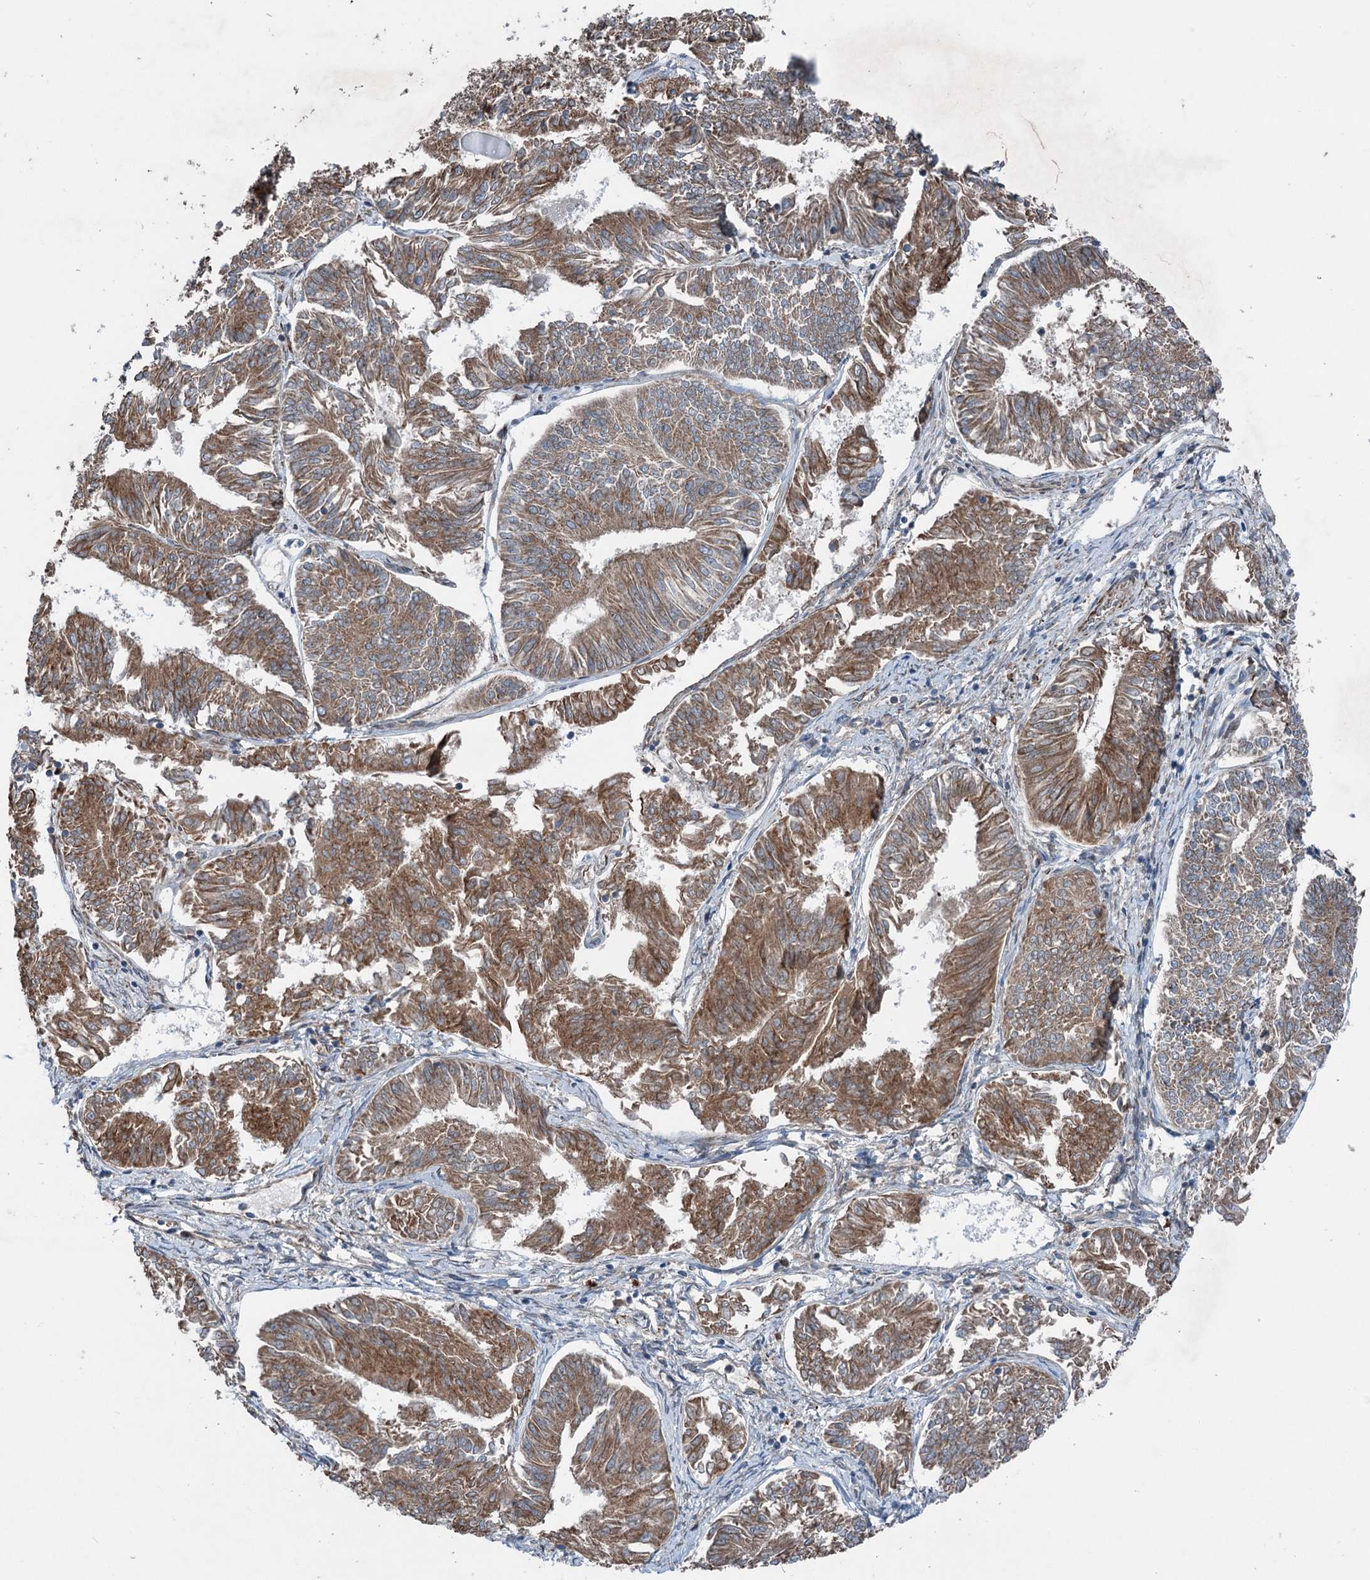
{"staining": {"intensity": "moderate", "quantity": ">75%", "location": "cytoplasmic/membranous"}, "tissue": "endometrial cancer", "cell_type": "Tumor cells", "image_type": "cancer", "snomed": [{"axis": "morphology", "description": "Adenocarcinoma, NOS"}, {"axis": "topography", "description": "Endometrium"}], "caption": "A photomicrograph of adenocarcinoma (endometrial) stained for a protein displays moderate cytoplasmic/membranous brown staining in tumor cells.", "gene": "CALCOCO1", "patient": {"sex": "female", "age": 58}}